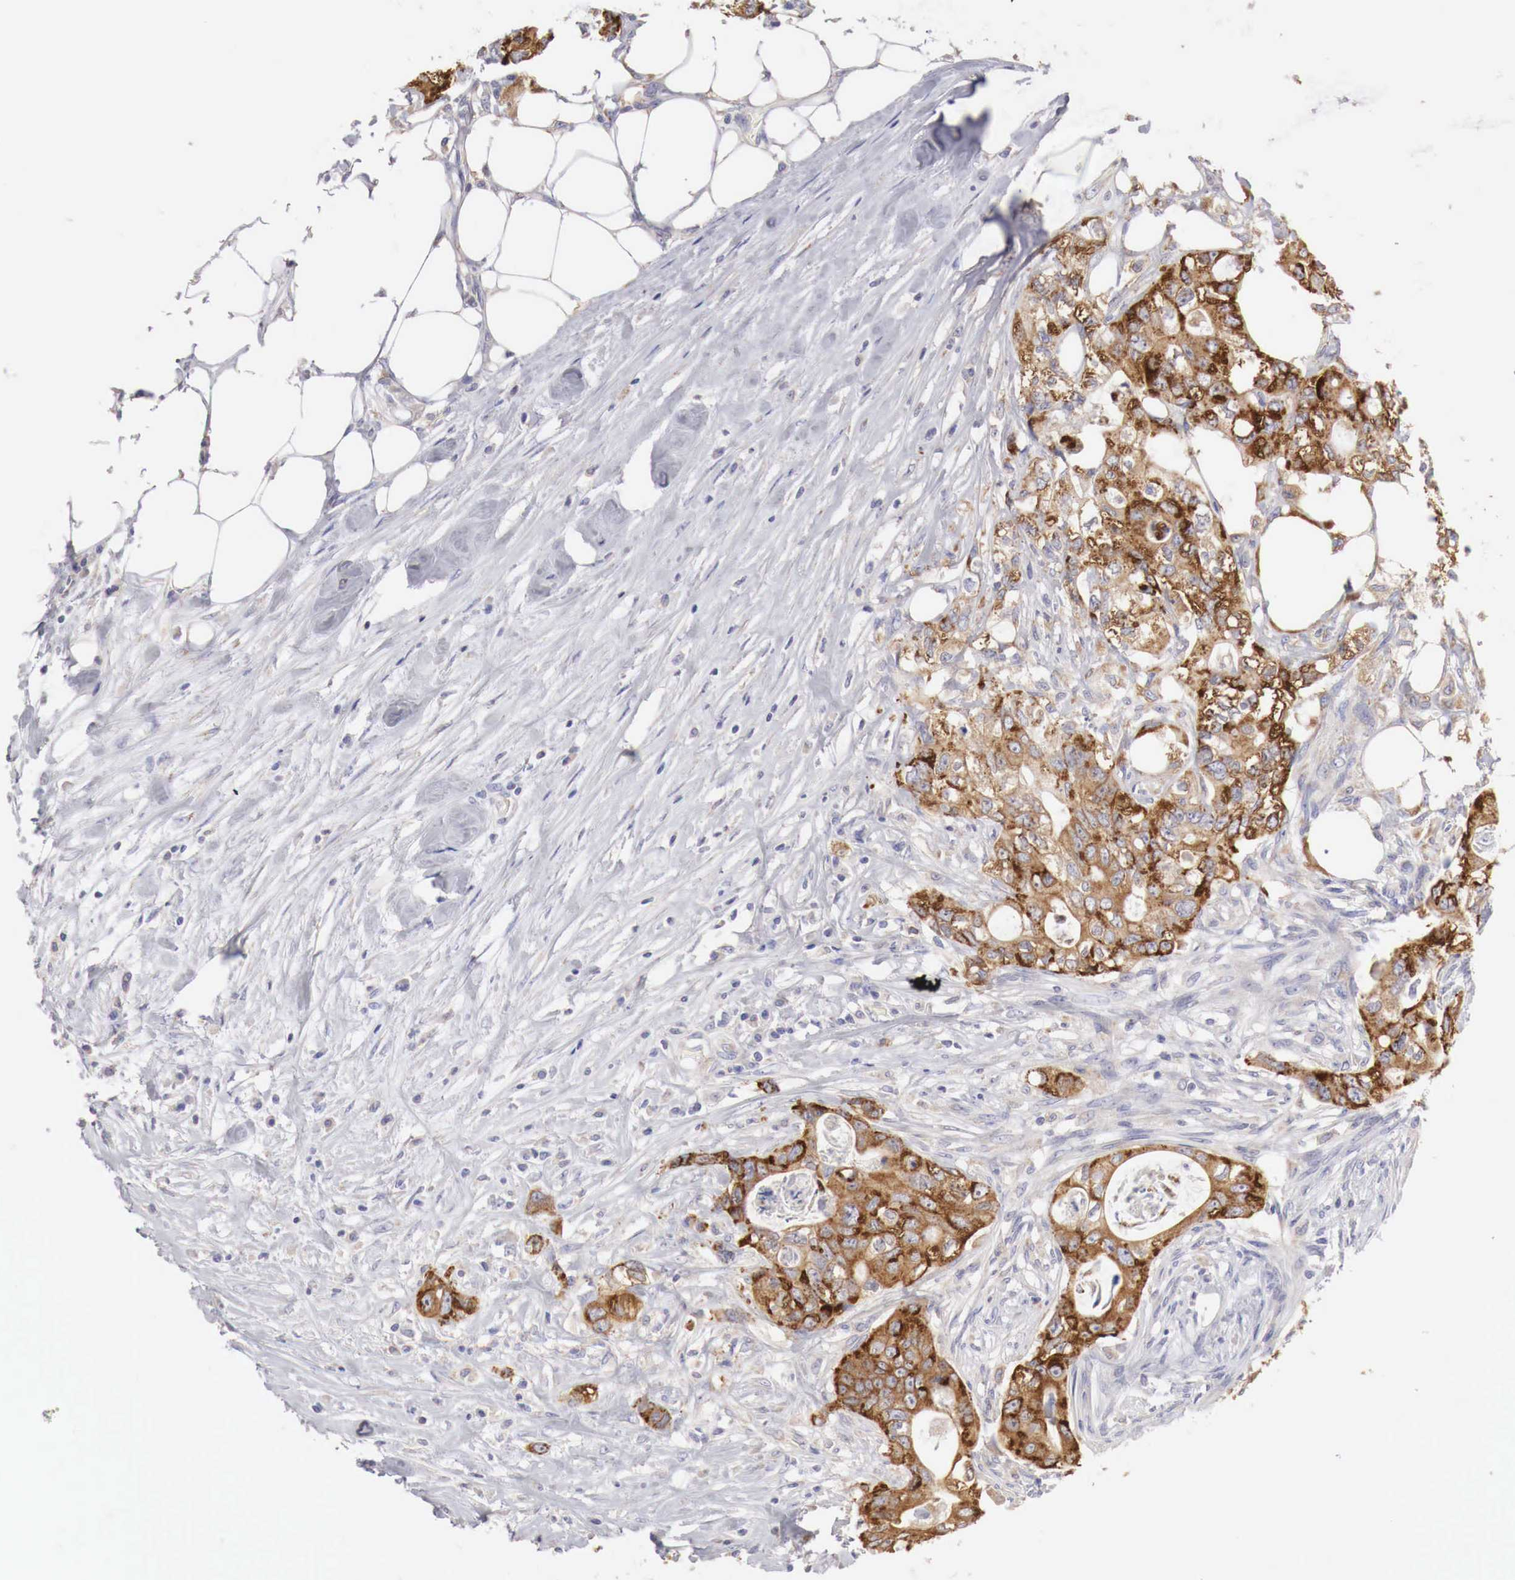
{"staining": {"intensity": "moderate", "quantity": ">75%", "location": "cytoplasmic/membranous"}, "tissue": "colorectal cancer", "cell_type": "Tumor cells", "image_type": "cancer", "snomed": [{"axis": "morphology", "description": "Adenocarcinoma, NOS"}, {"axis": "topography", "description": "Rectum"}], "caption": "An image showing moderate cytoplasmic/membranous expression in approximately >75% of tumor cells in colorectal adenocarcinoma, as visualized by brown immunohistochemical staining.", "gene": "NSDHL", "patient": {"sex": "female", "age": 57}}